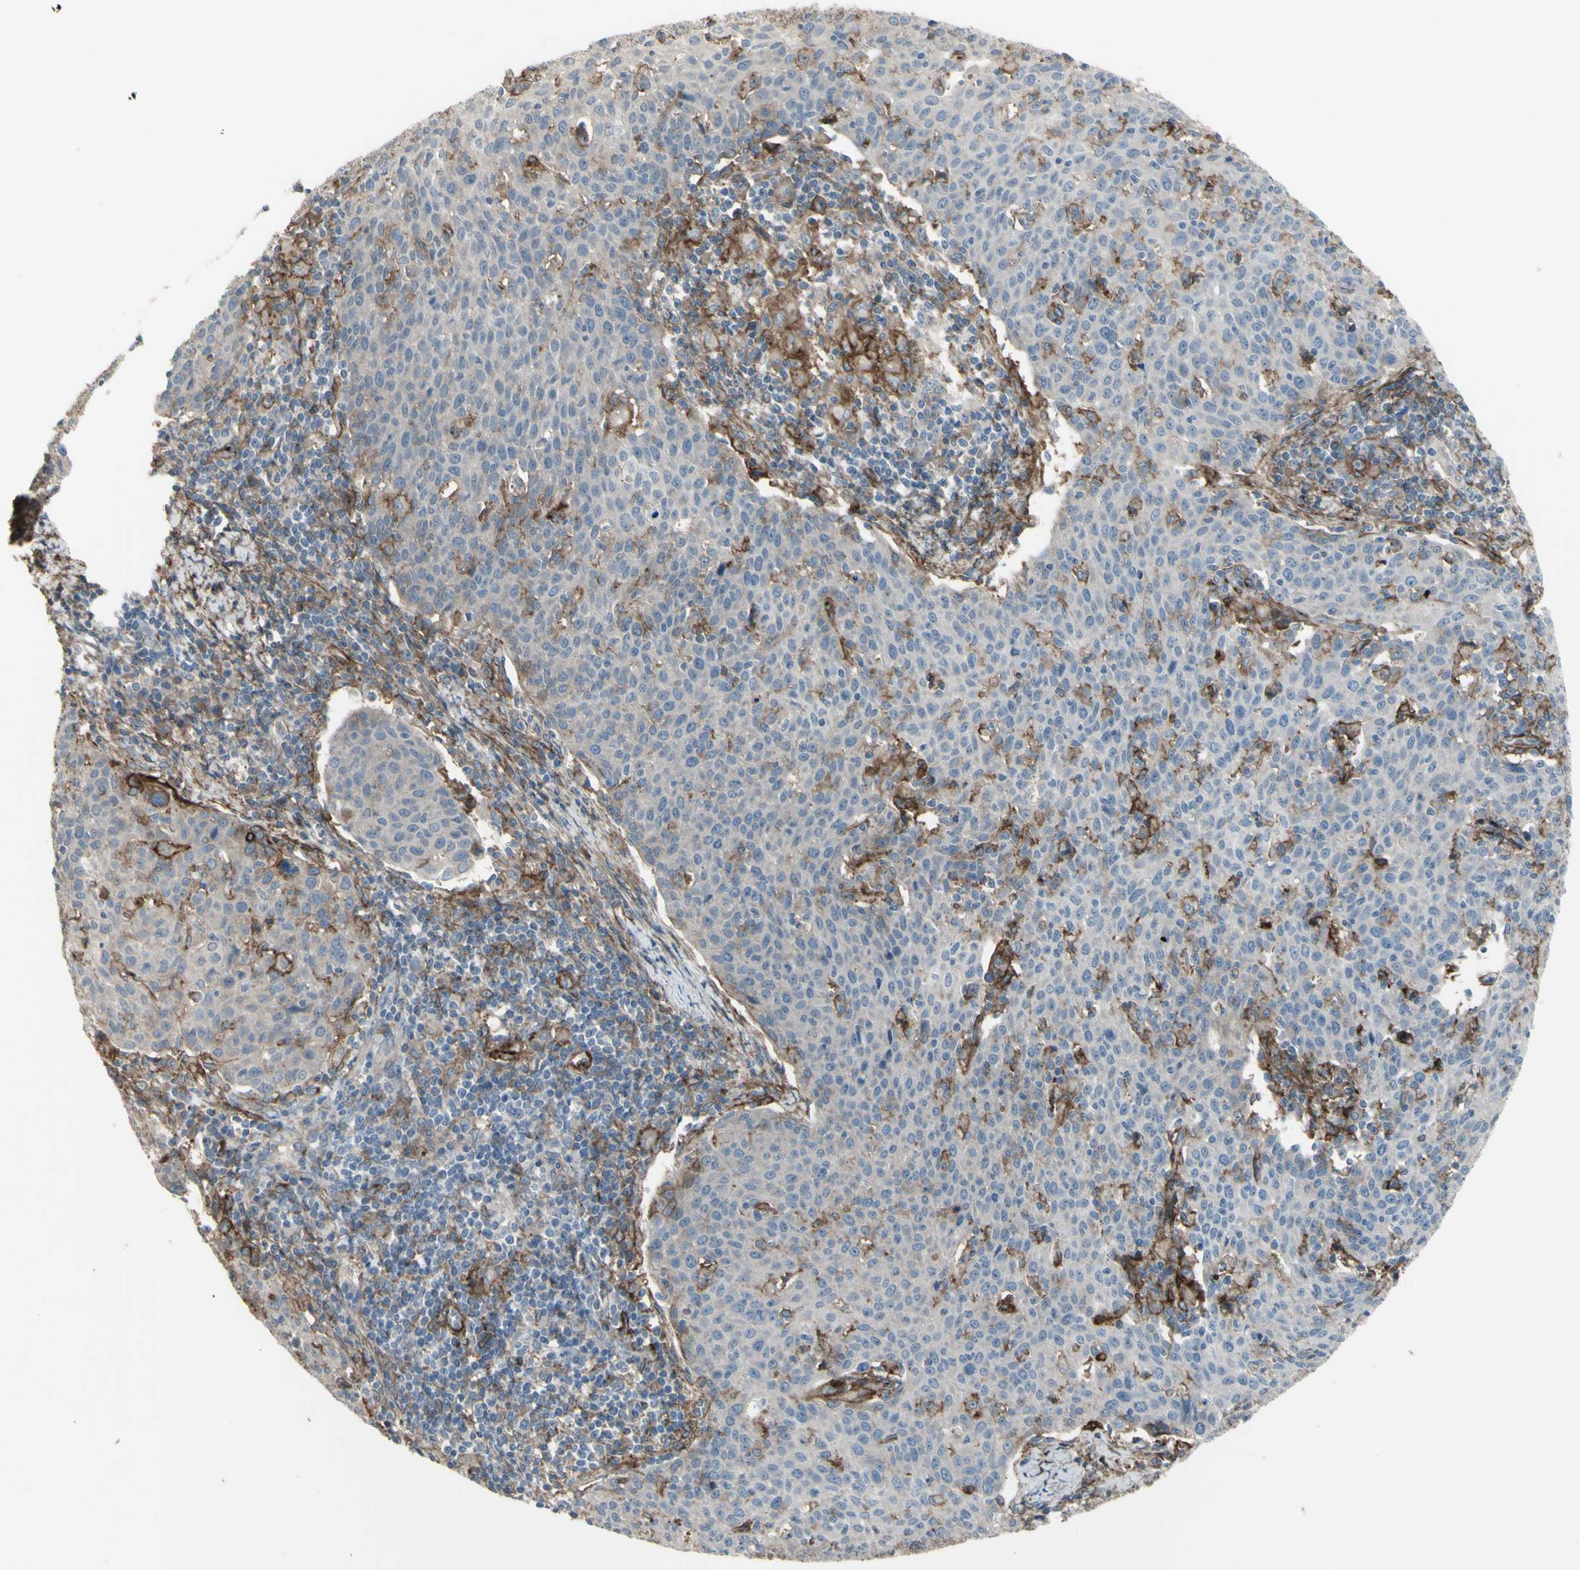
{"staining": {"intensity": "weak", "quantity": "25%-75%", "location": "cytoplasmic/membranous"}, "tissue": "cervical cancer", "cell_type": "Tumor cells", "image_type": "cancer", "snomed": [{"axis": "morphology", "description": "Squamous cell carcinoma, NOS"}, {"axis": "topography", "description": "Cervix"}], "caption": "Protein expression analysis of cervical cancer exhibits weak cytoplasmic/membranous expression in about 25%-75% of tumor cells.", "gene": "CD276", "patient": {"sex": "female", "age": 38}}